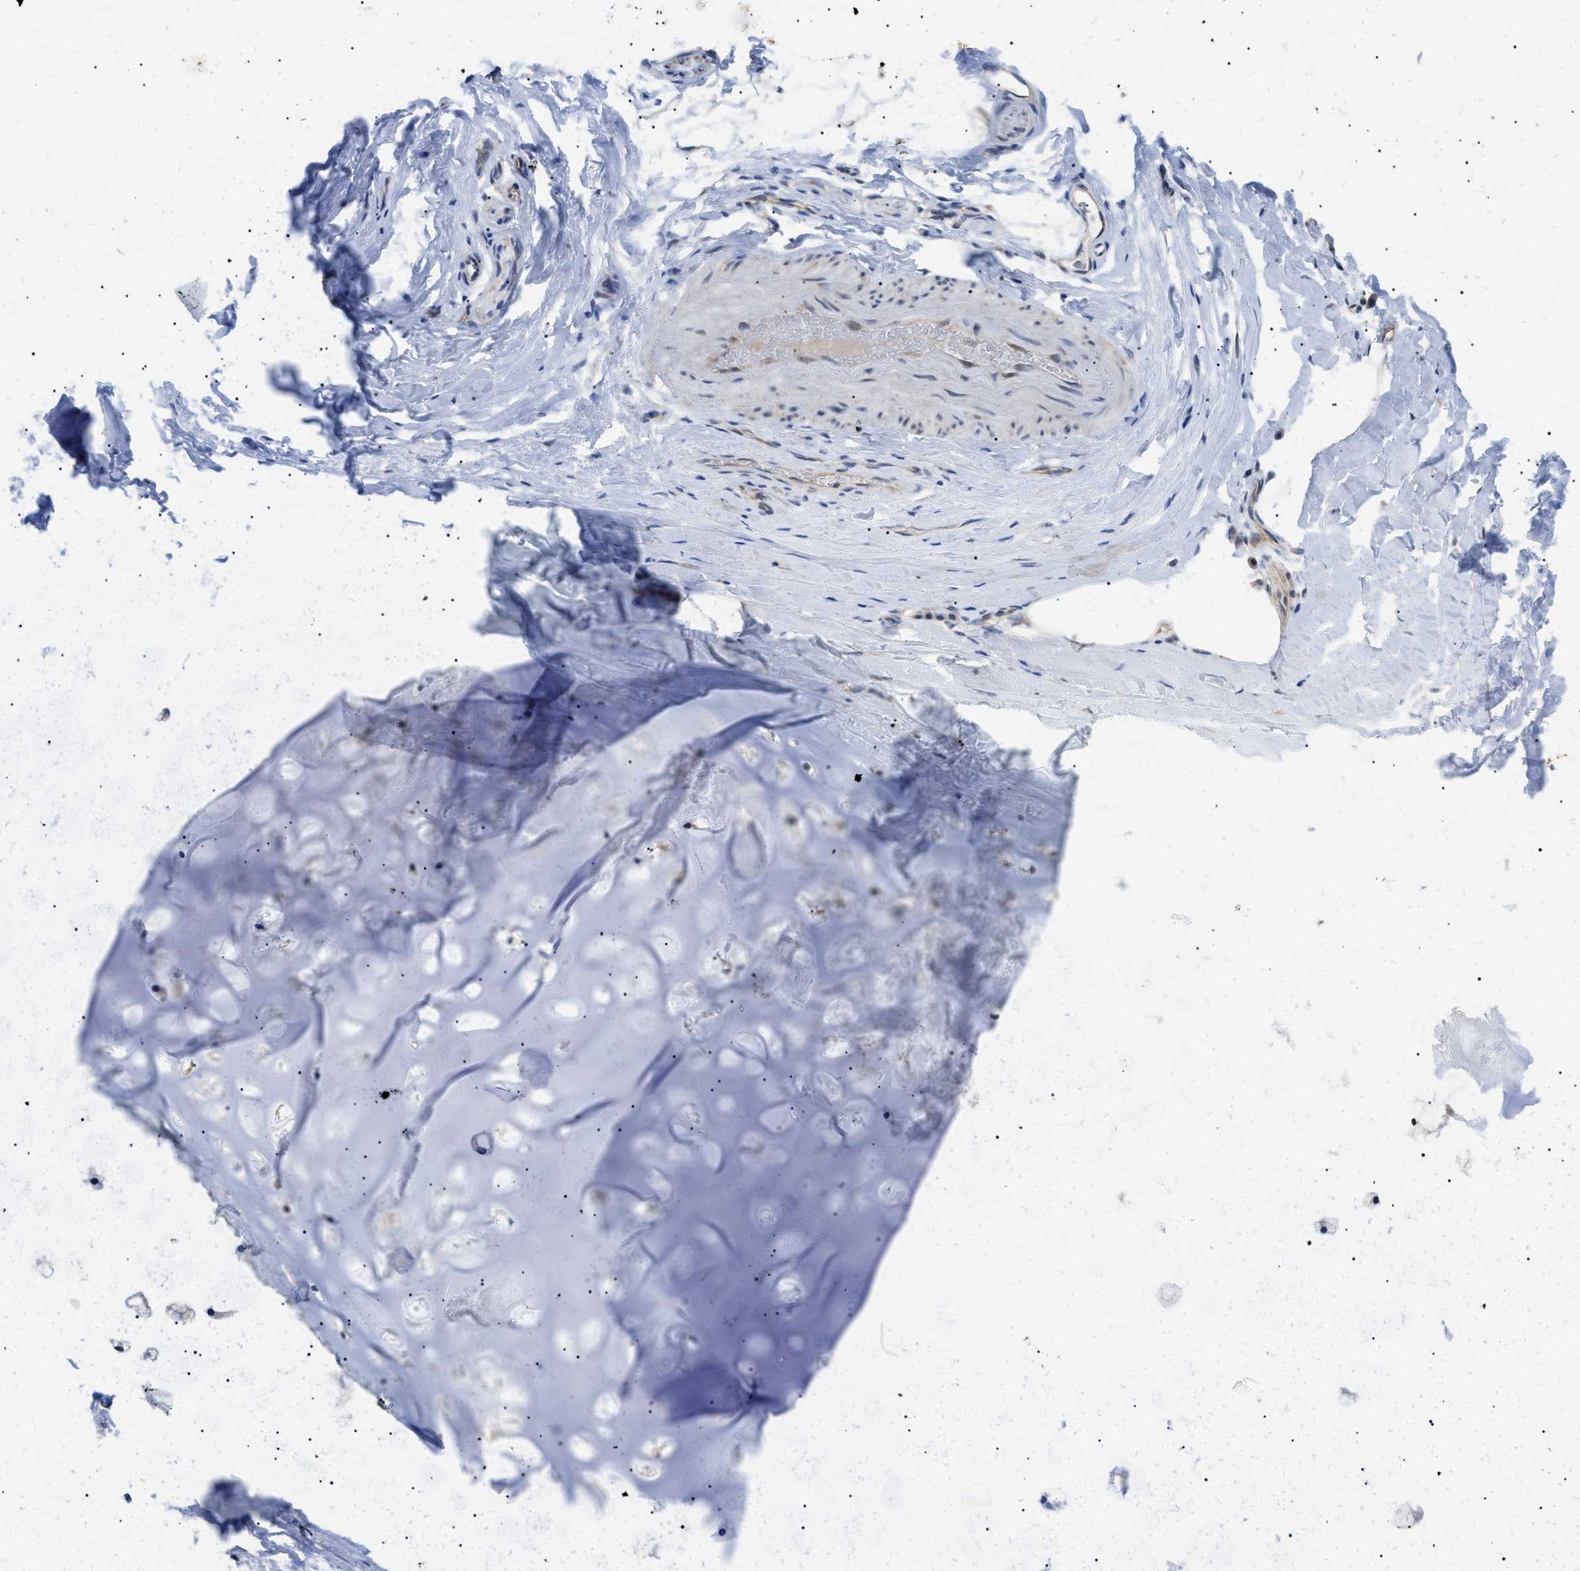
{"staining": {"intensity": "negative", "quantity": "none", "location": "none"}, "tissue": "adipose tissue", "cell_type": "Adipocytes", "image_type": "normal", "snomed": [{"axis": "morphology", "description": "Normal tissue, NOS"}, {"axis": "topography", "description": "Cartilage tissue"}, {"axis": "topography", "description": "Bronchus"}], "caption": "The photomicrograph displays no staining of adipocytes in unremarkable adipose tissue.", "gene": "GARRE1", "patient": {"sex": "female", "age": 53}}